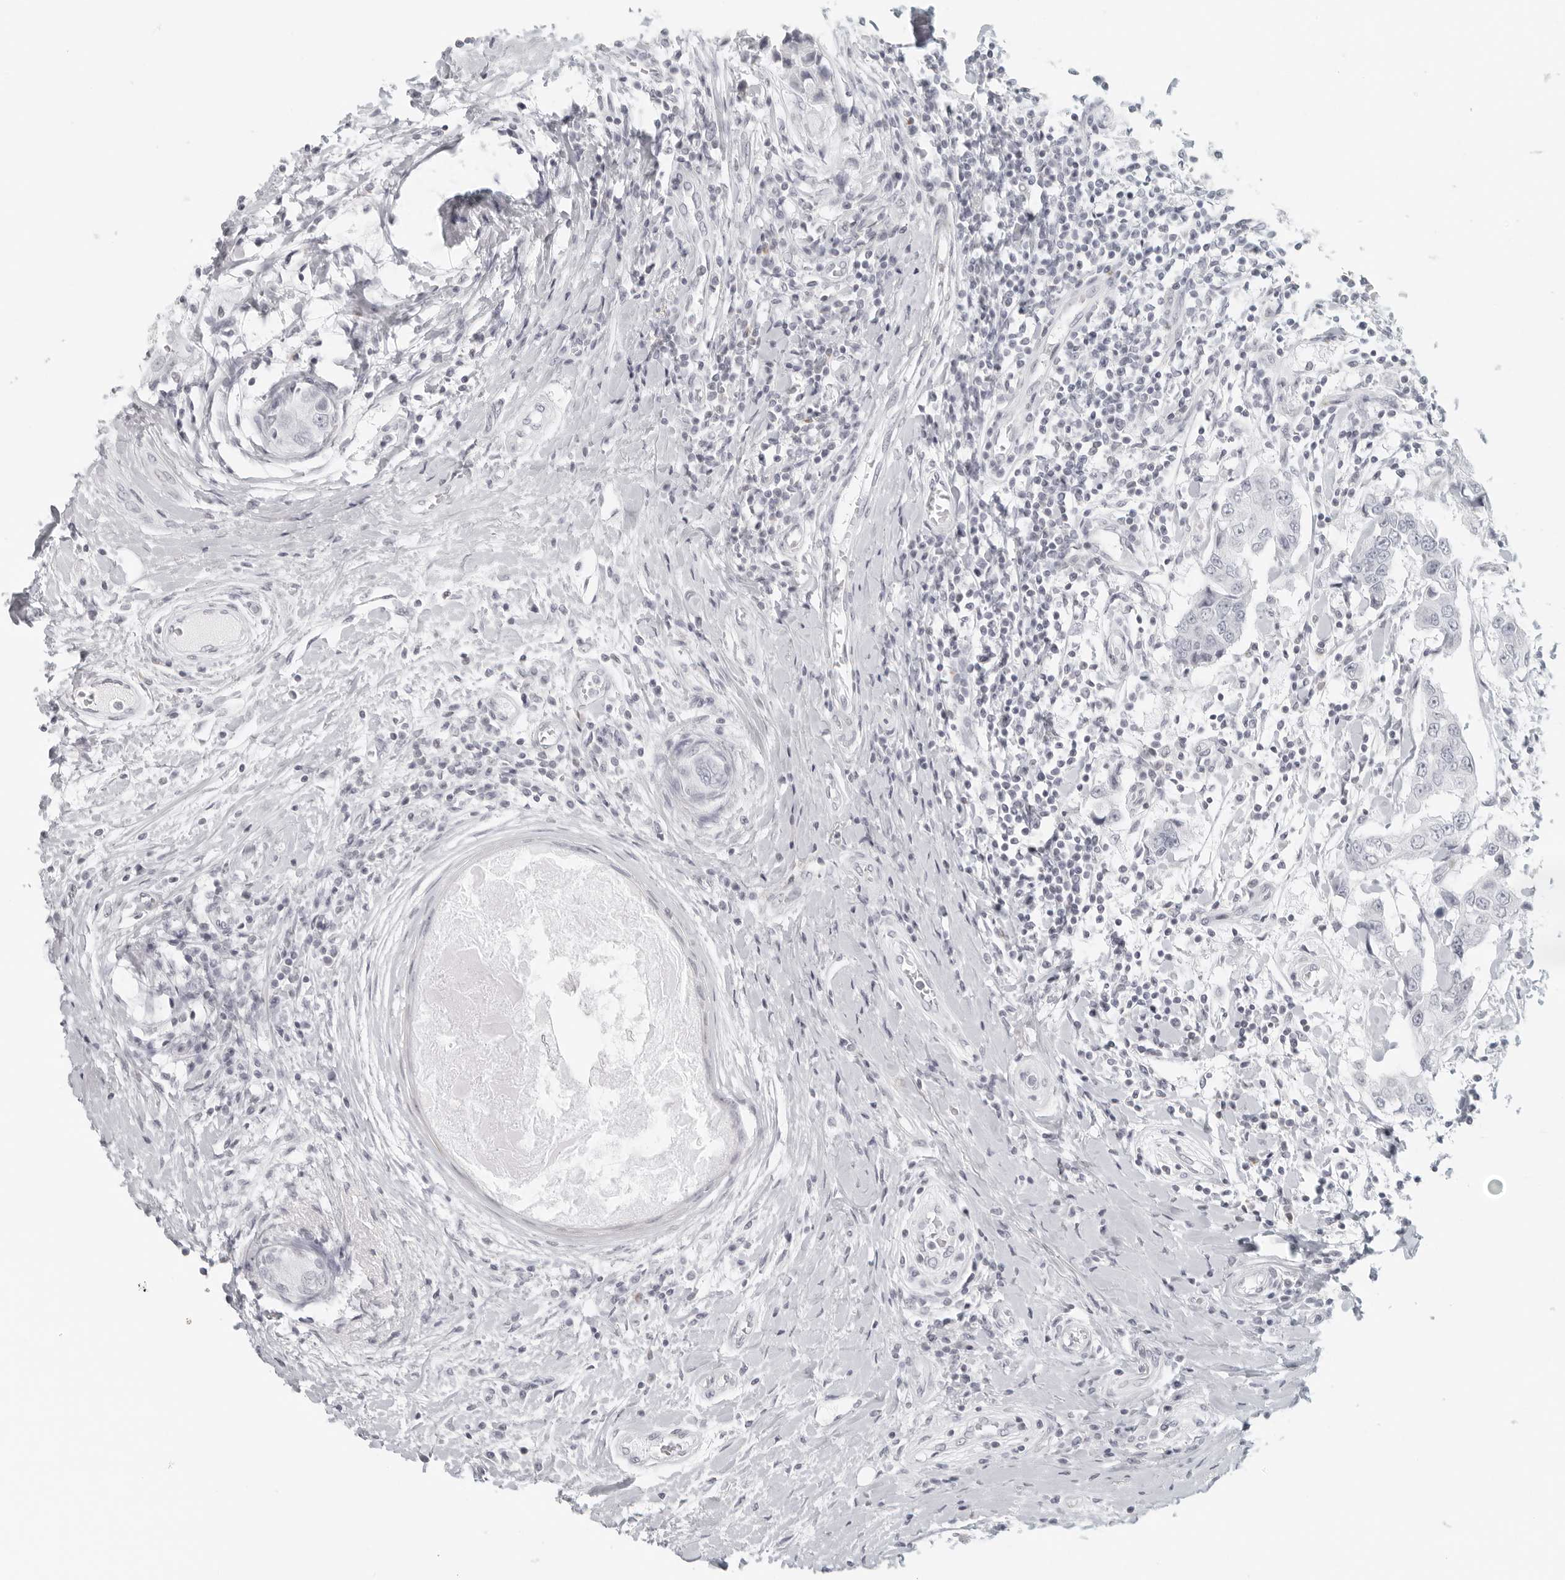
{"staining": {"intensity": "negative", "quantity": "none", "location": "none"}, "tissue": "breast cancer", "cell_type": "Tumor cells", "image_type": "cancer", "snomed": [{"axis": "morphology", "description": "Duct carcinoma"}, {"axis": "topography", "description": "Breast"}], "caption": "Breast cancer was stained to show a protein in brown. There is no significant positivity in tumor cells.", "gene": "RPS6KC1", "patient": {"sex": "female", "age": 27}}